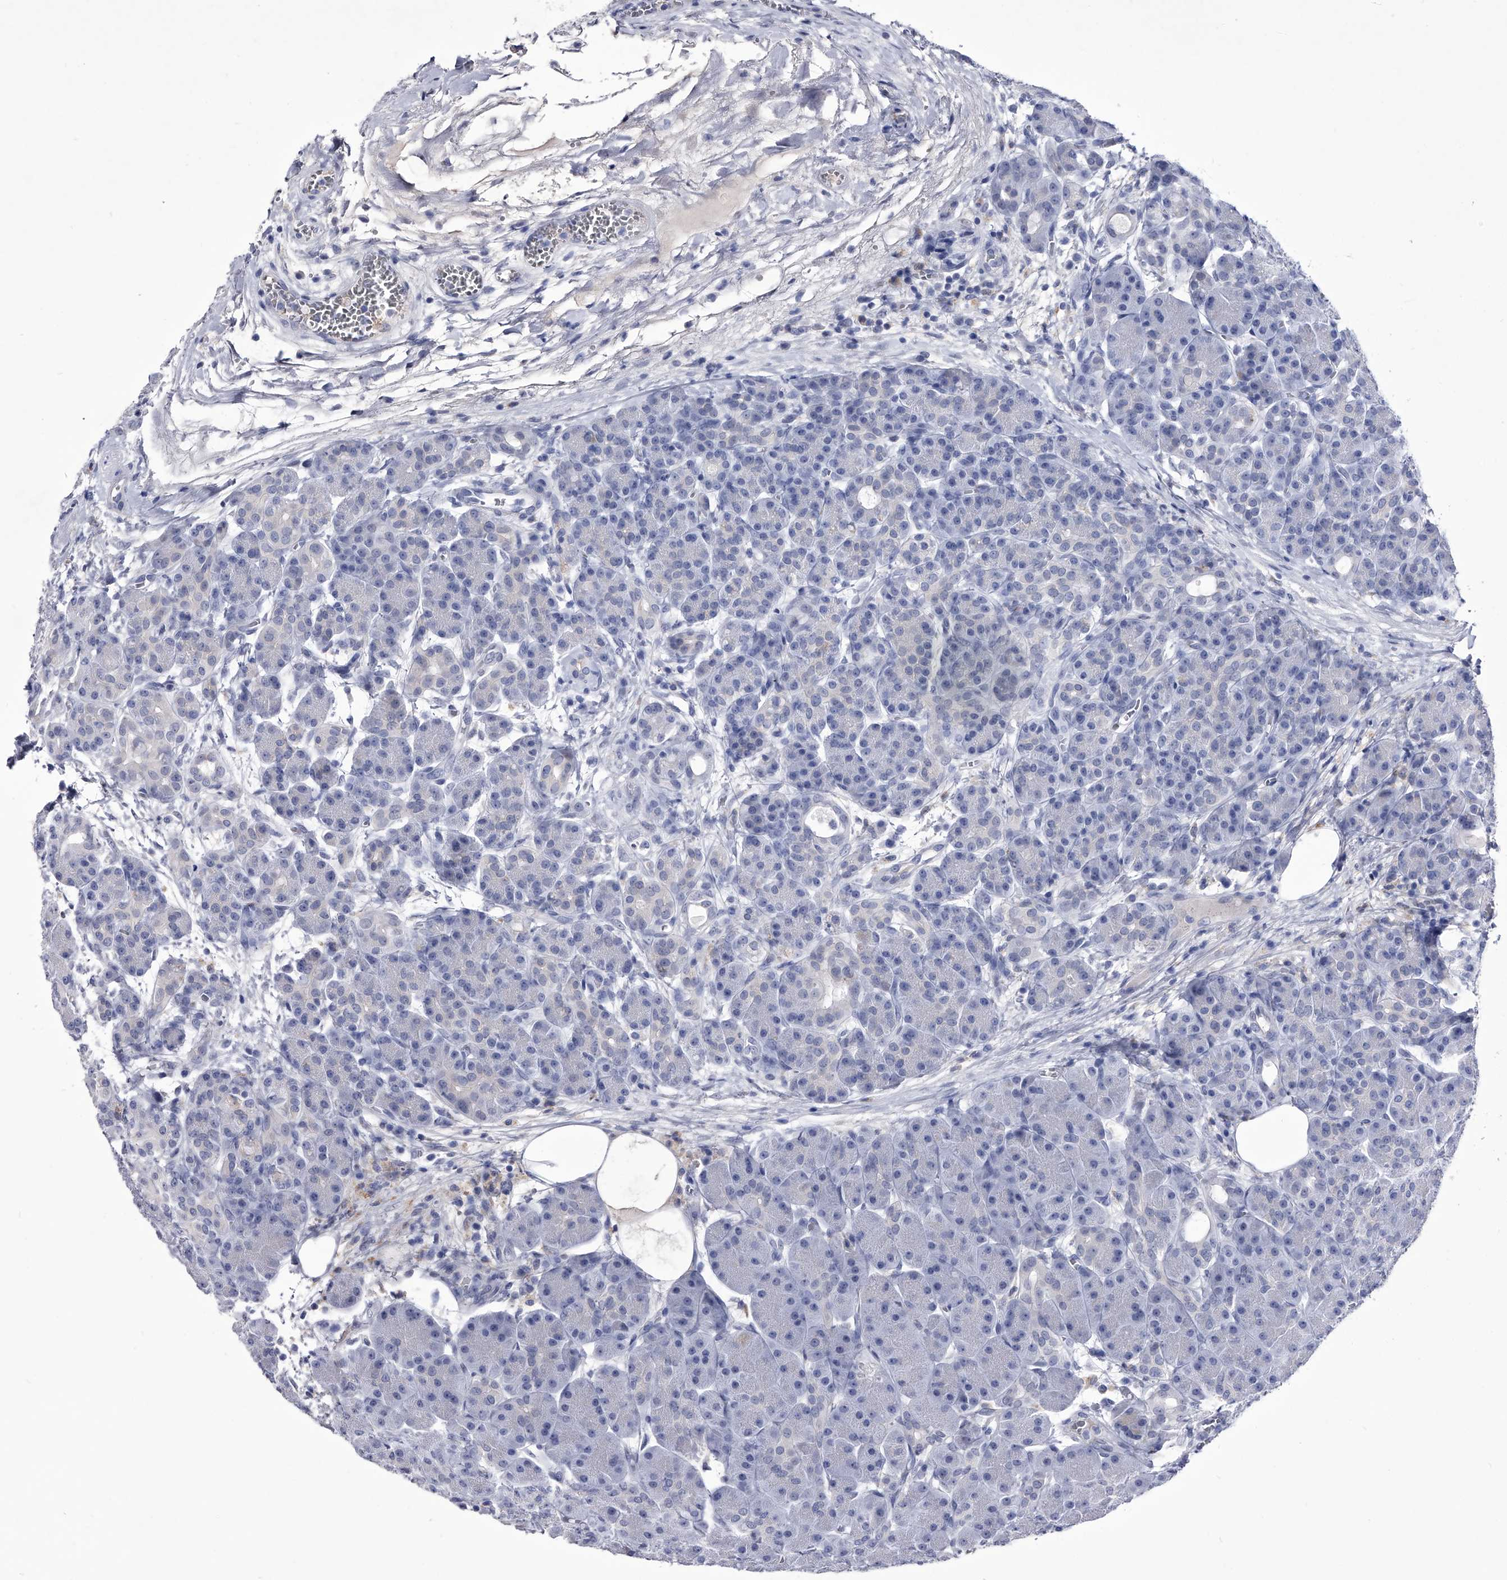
{"staining": {"intensity": "negative", "quantity": "none", "location": "none"}, "tissue": "pancreas", "cell_type": "Exocrine glandular cells", "image_type": "normal", "snomed": [{"axis": "morphology", "description": "Normal tissue, NOS"}, {"axis": "topography", "description": "Pancreas"}], "caption": "Histopathology image shows no significant protein positivity in exocrine glandular cells of normal pancreas. (DAB immunohistochemistry with hematoxylin counter stain).", "gene": "CRISP2", "patient": {"sex": "male", "age": 63}}